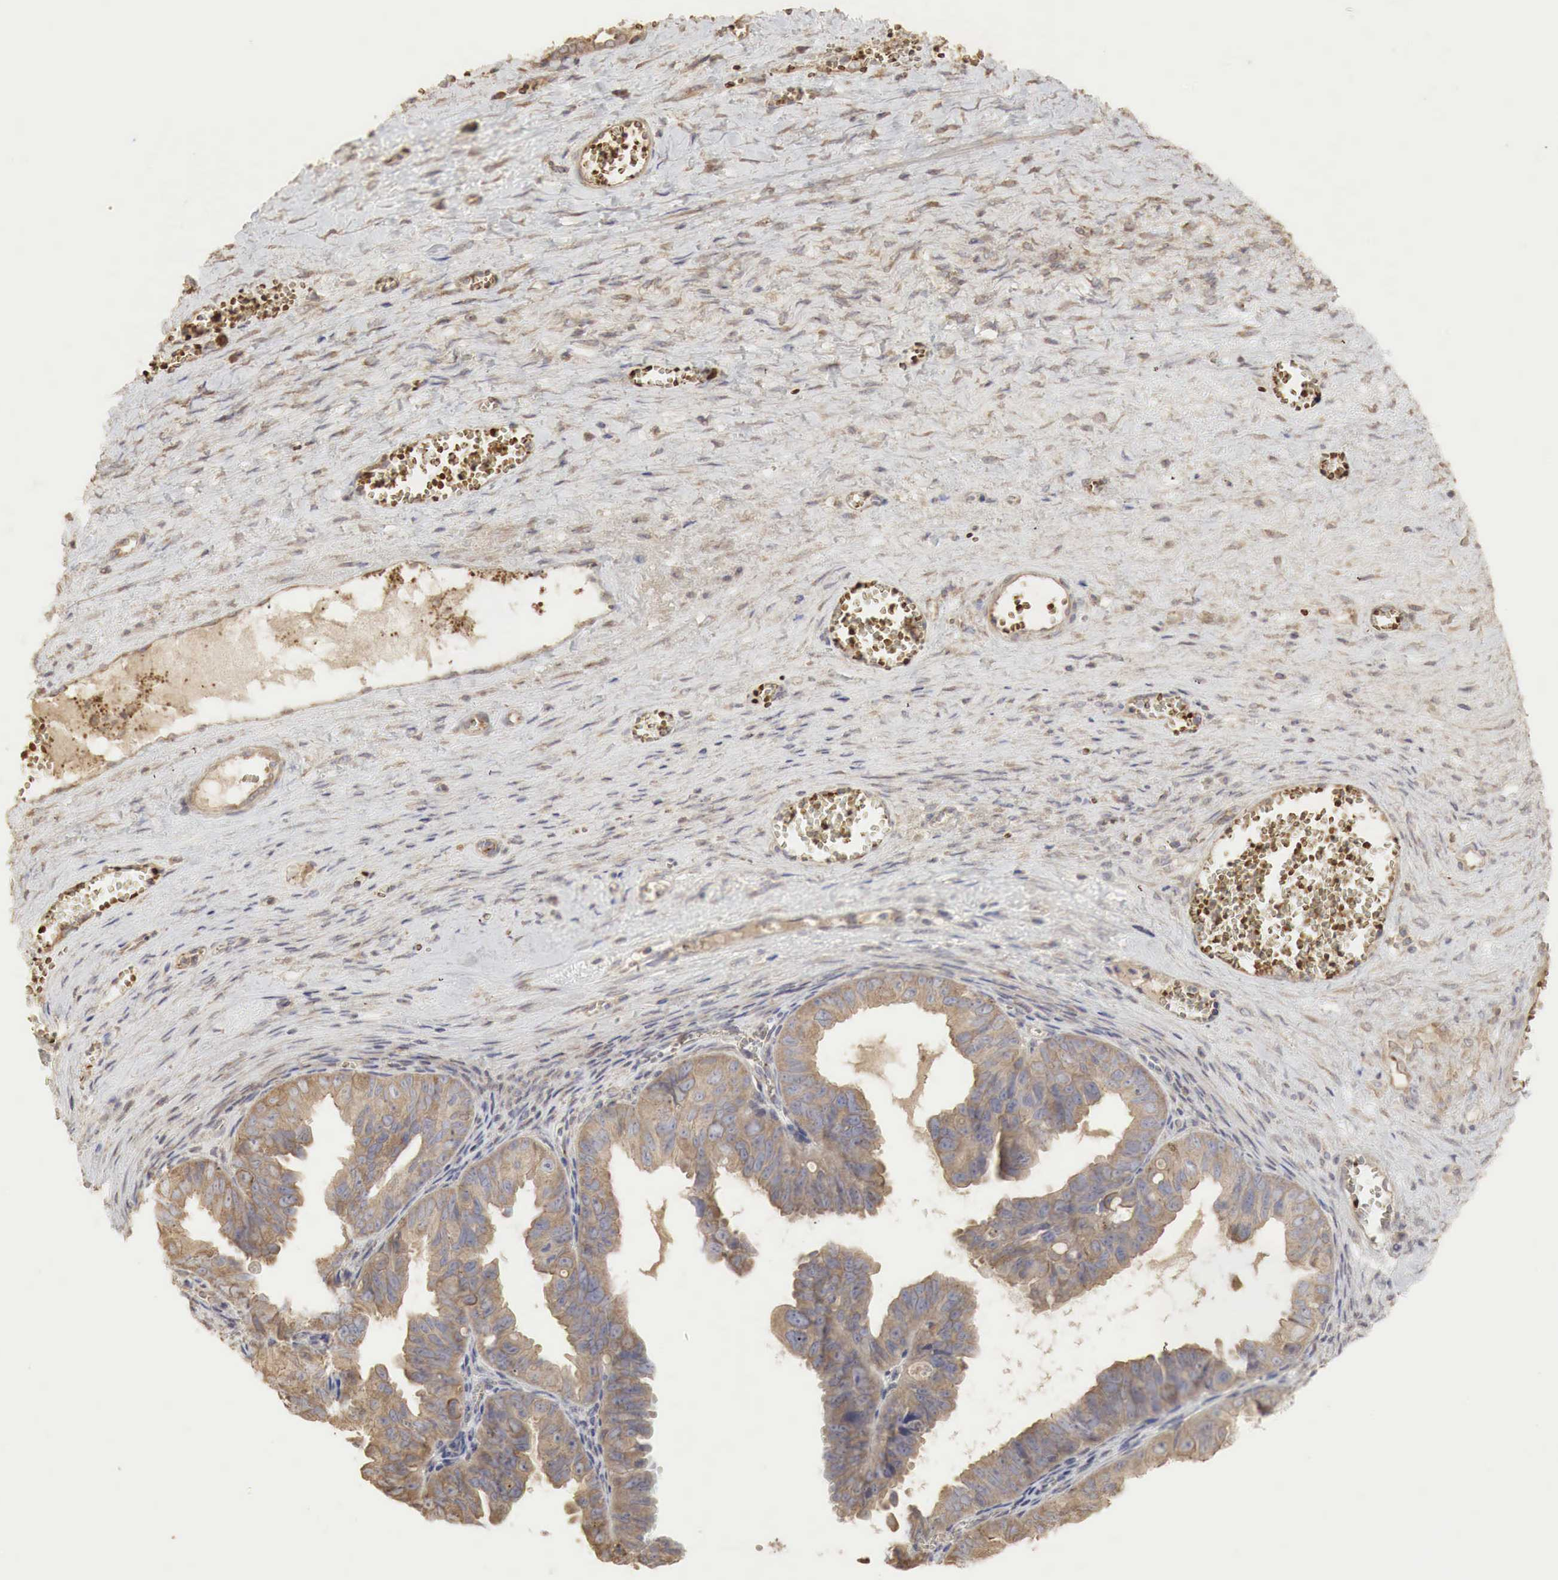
{"staining": {"intensity": "weak", "quantity": ">75%", "location": "cytoplasmic/membranous"}, "tissue": "ovarian cancer", "cell_type": "Tumor cells", "image_type": "cancer", "snomed": [{"axis": "morphology", "description": "Carcinoma, endometroid"}, {"axis": "topography", "description": "Ovary"}], "caption": "Immunohistochemistry (IHC) (DAB) staining of human endometroid carcinoma (ovarian) displays weak cytoplasmic/membranous protein positivity in about >75% of tumor cells.", "gene": "PABPC5", "patient": {"sex": "female", "age": 85}}